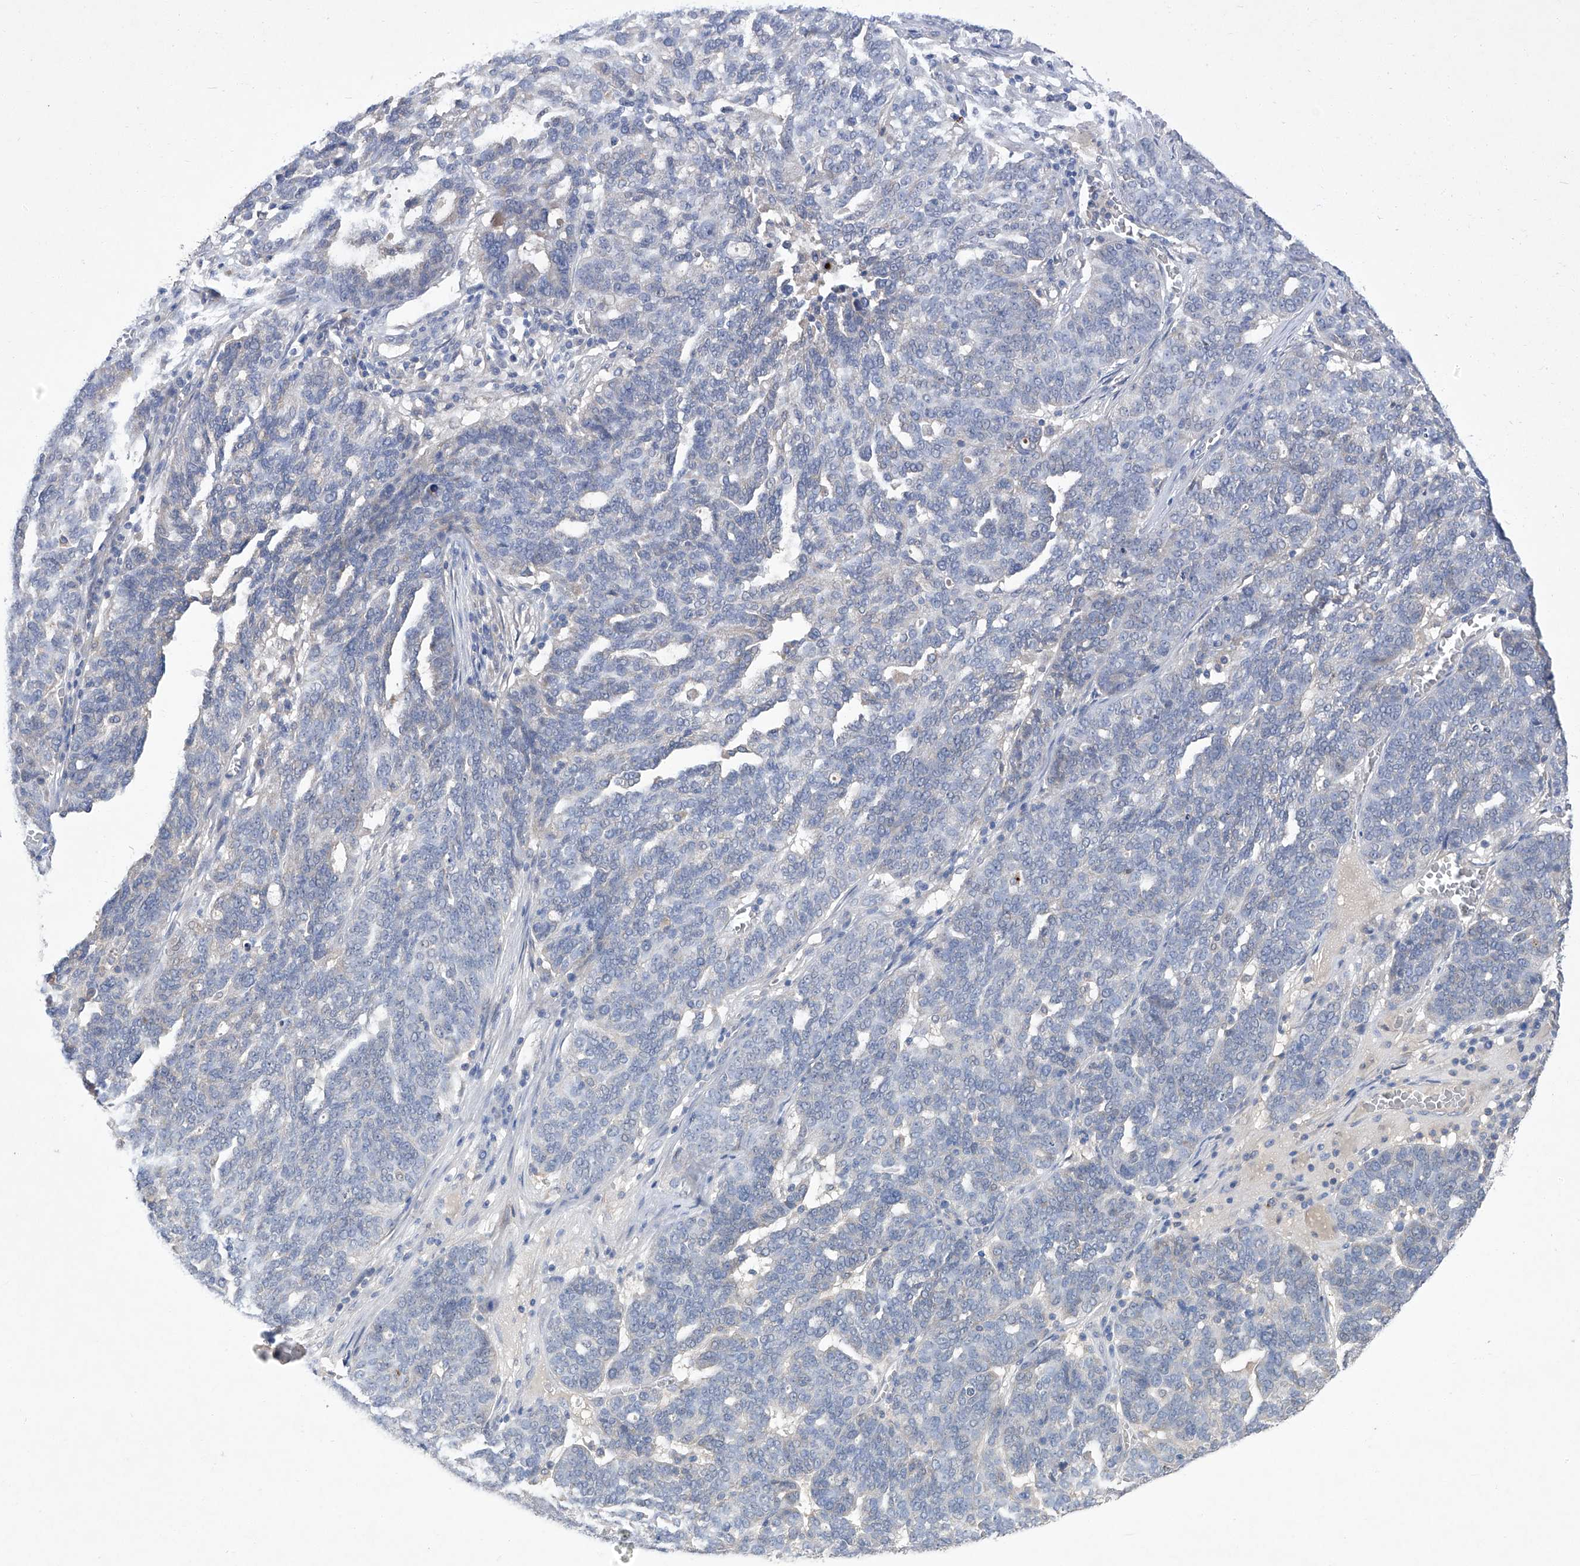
{"staining": {"intensity": "negative", "quantity": "none", "location": "none"}, "tissue": "ovarian cancer", "cell_type": "Tumor cells", "image_type": "cancer", "snomed": [{"axis": "morphology", "description": "Cystadenocarcinoma, serous, NOS"}, {"axis": "topography", "description": "Ovary"}], "caption": "A histopathology image of human serous cystadenocarcinoma (ovarian) is negative for staining in tumor cells.", "gene": "SBK2", "patient": {"sex": "female", "age": 59}}